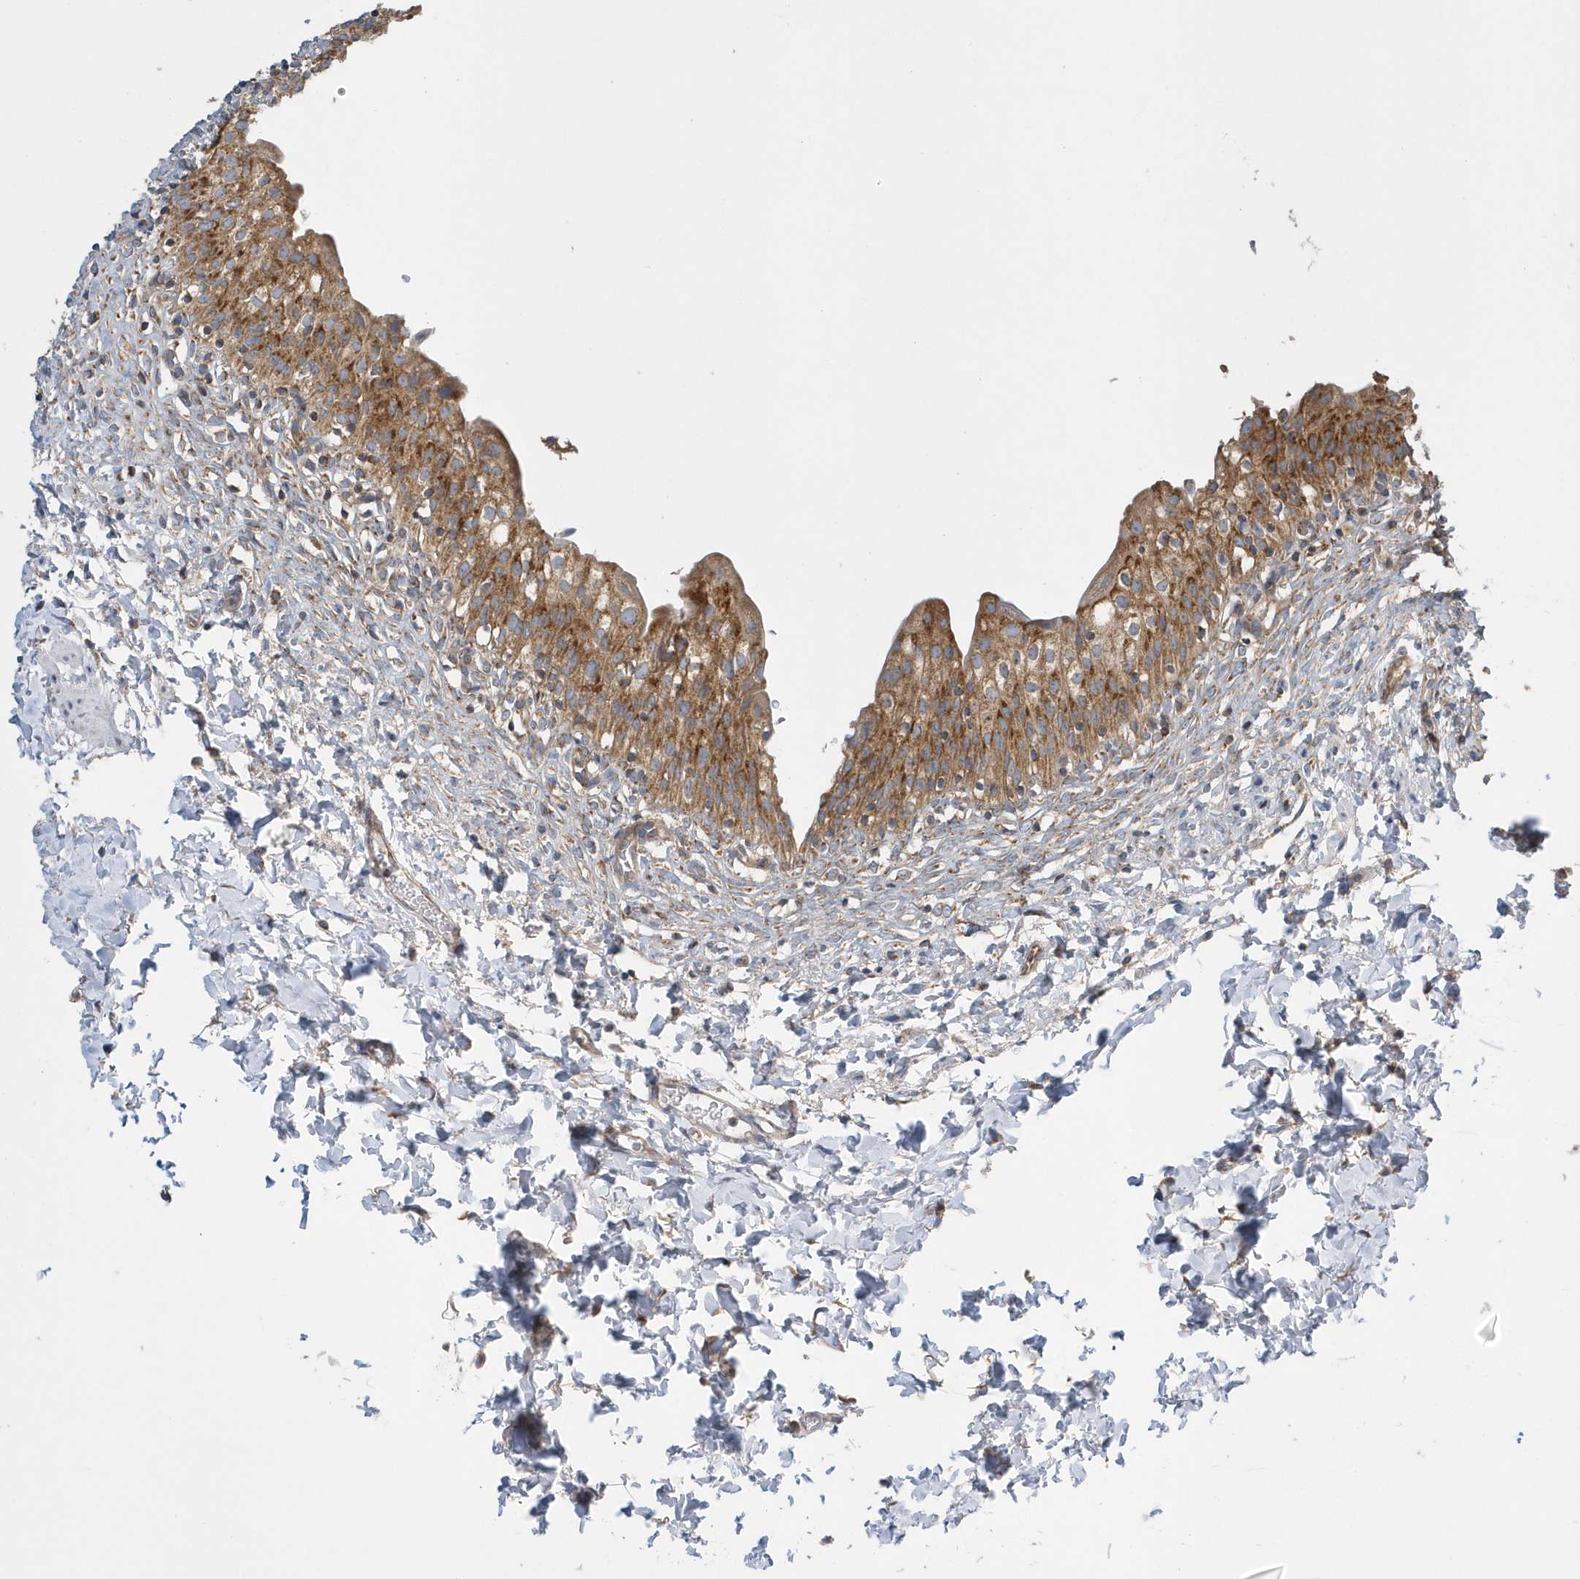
{"staining": {"intensity": "strong", "quantity": ">75%", "location": "cytoplasmic/membranous"}, "tissue": "urinary bladder", "cell_type": "Urothelial cells", "image_type": "normal", "snomed": [{"axis": "morphology", "description": "Normal tissue, NOS"}, {"axis": "topography", "description": "Urinary bladder"}], "caption": "A high-resolution histopathology image shows immunohistochemistry staining of benign urinary bladder, which displays strong cytoplasmic/membranous positivity in about >75% of urothelial cells.", "gene": "SPATA5", "patient": {"sex": "male", "age": 55}}